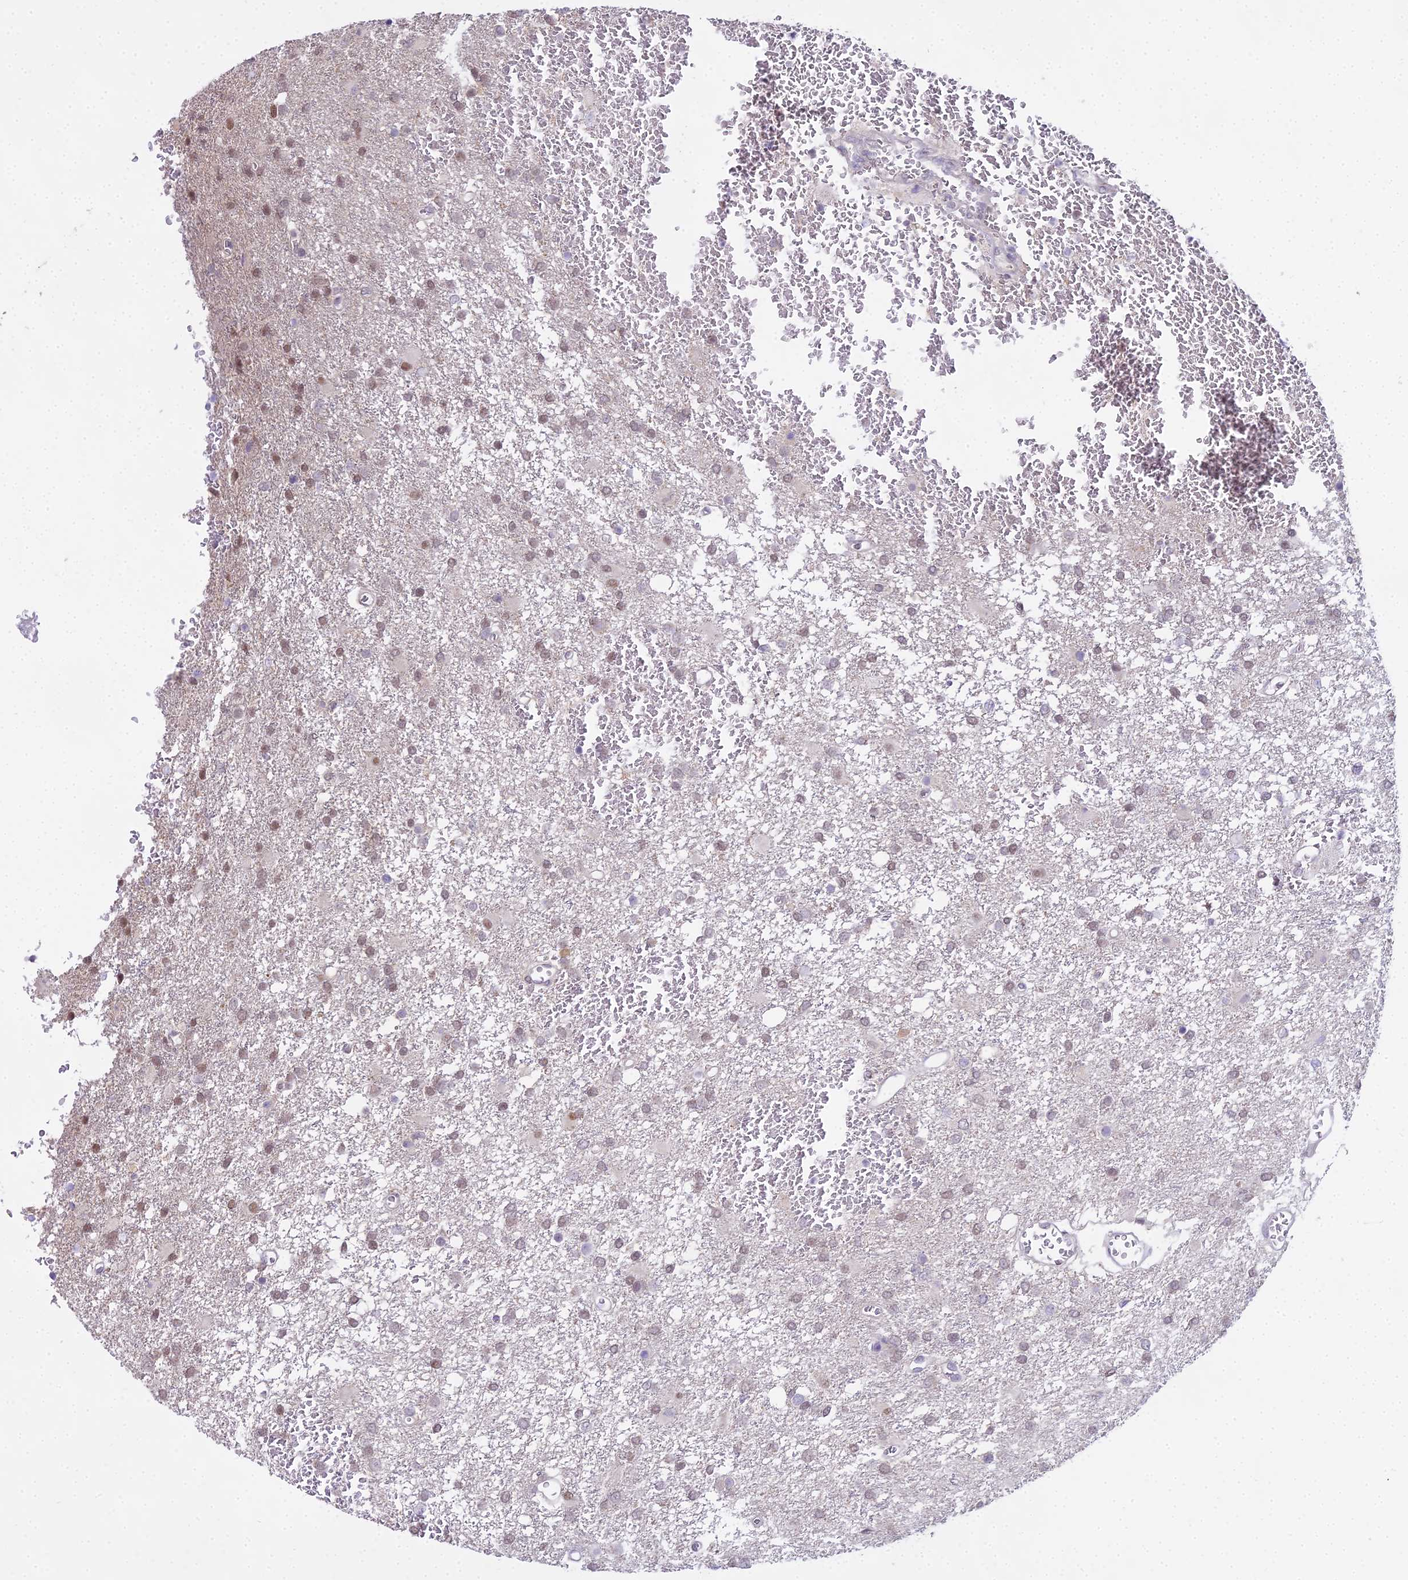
{"staining": {"intensity": "weak", "quantity": "25%-75%", "location": "cytoplasmic/membranous,nuclear"}, "tissue": "glioma", "cell_type": "Tumor cells", "image_type": "cancer", "snomed": [{"axis": "morphology", "description": "Glioma, malignant, High grade"}, {"axis": "topography", "description": "Brain"}], "caption": "Malignant glioma (high-grade) stained with a brown dye reveals weak cytoplasmic/membranous and nuclear positive expression in about 25%-75% of tumor cells.", "gene": "MAT2A", "patient": {"sex": "female", "age": 74}}